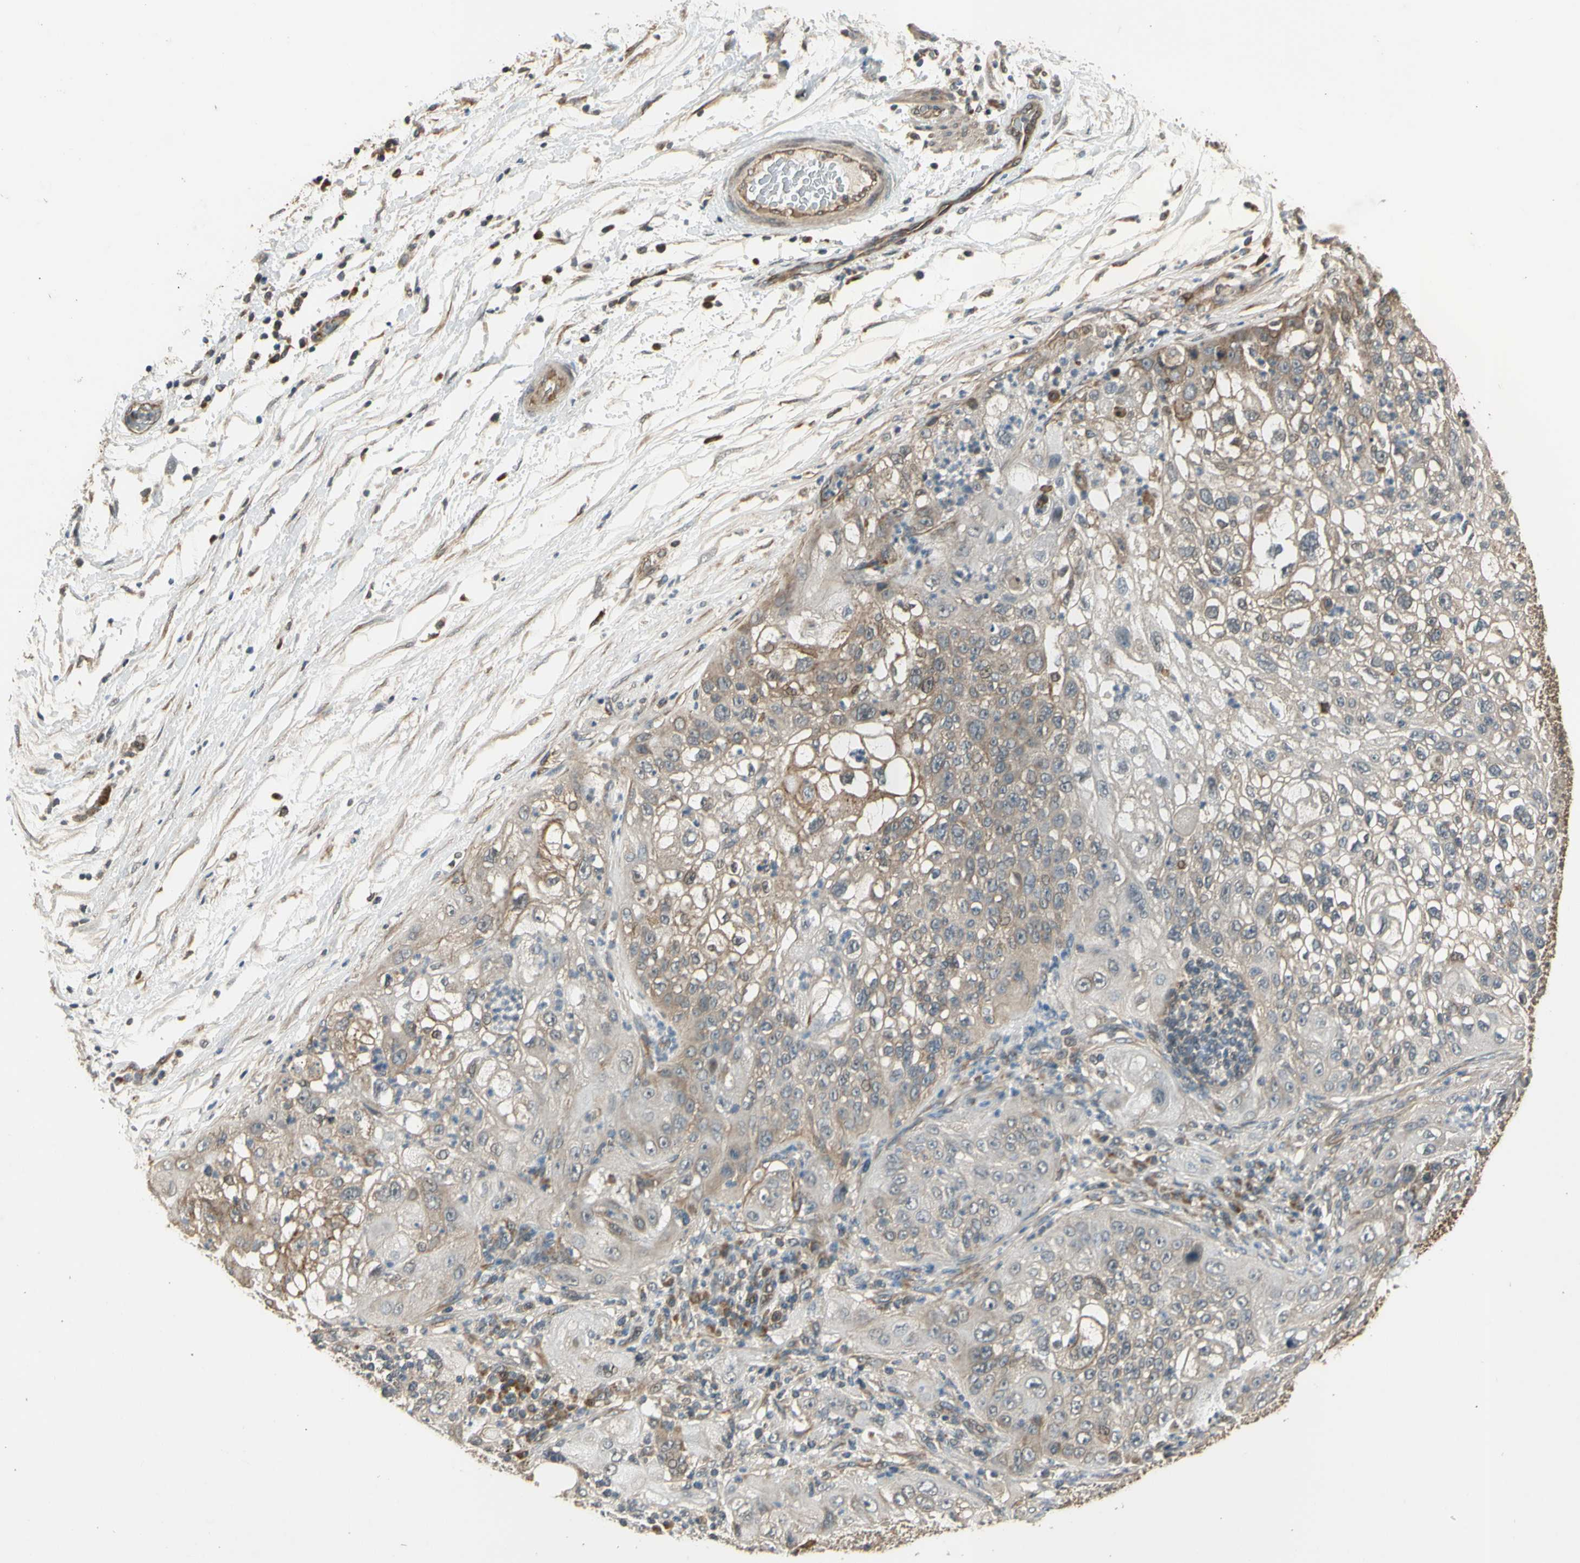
{"staining": {"intensity": "weak", "quantity": "25%-75%", "location": "cytoplasmic/membranous"}, "tissue": "lung cancer", "cell_type": "Tumor cells", "image_type": "cancer", "snomed": [{"axis": "morphology", "description": "Inflammation, NOS"}, {"axis": "morphology", "description": "Squamous cell carcinoma, NOS"}, {"axis": "topography", "description": "Lymph node"}, {"axis": "topography", "description": "Soft tissue"}, {"axis": "topography", "description": "Lung"}], "caption": "Lung cancer (squamous cell carcinoma) tissue exhibits weak cytoplasmic/membranous staining in about 25%-75% of tumor cells, visualized by immunohistochemistry.", "gene": "EFNB2", "patient": {"sex": "male", "age": 66}}